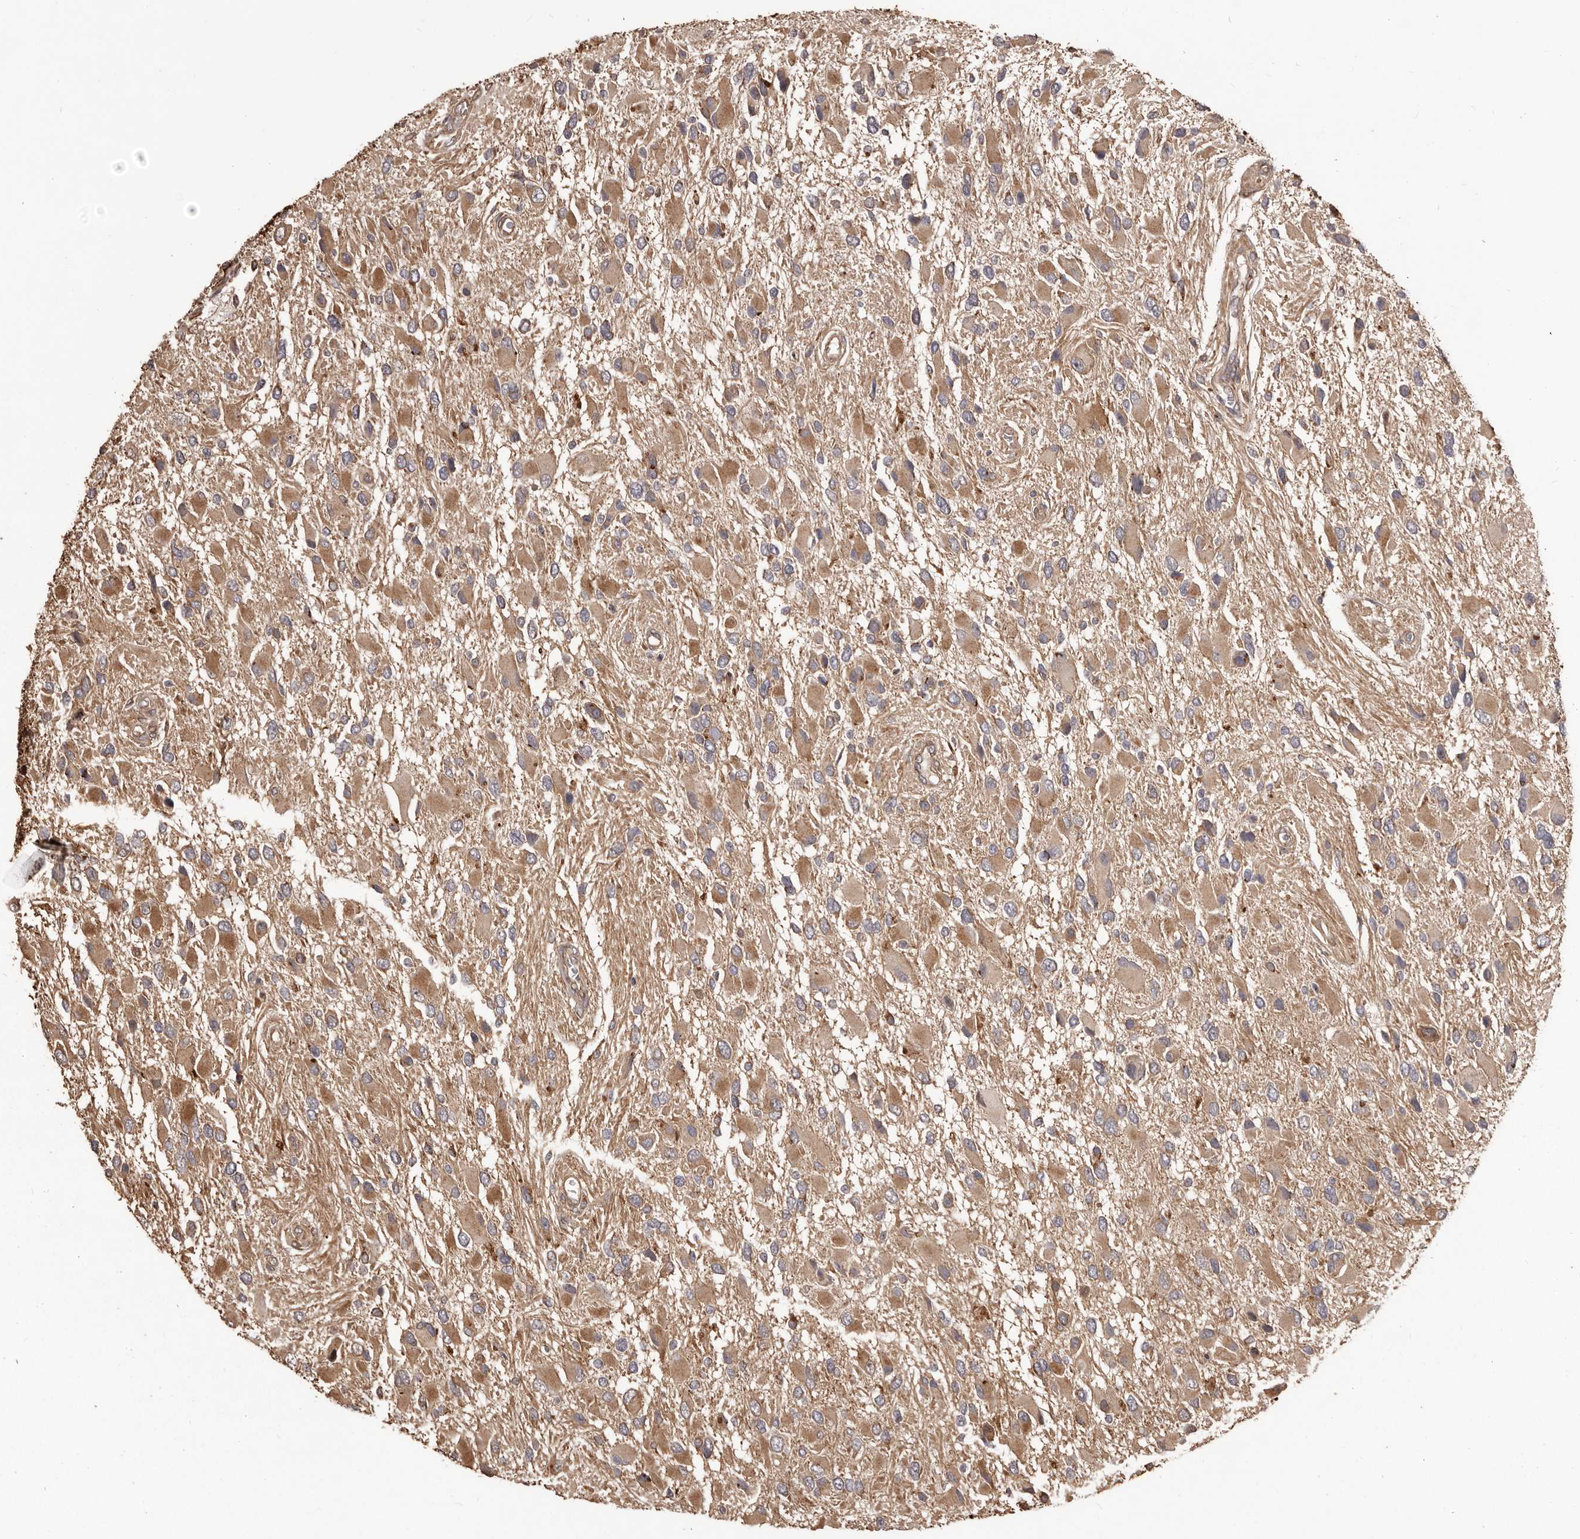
{"staining": {"intensity": "moderate", "quantity": ">75%", "location": "cytoplasmic/membranous"}, "tissue": "glioma", "cell_type": "Tumor cells", "image_type": "cancer", "snomed": [{"axis": "morphology", "description": "Glioma, malignant, High grade"}, {"axis": "topography", "description": "Brain"}], "caption": "High-power microscopy captured an immunohistochemistry histopathology image of glioma, revealing moderate cytoplasmic/membranous staining in approximately >75% of tumor cells.", "gene": "MTO1", "patient": {"sex": "male", "age": 53}}